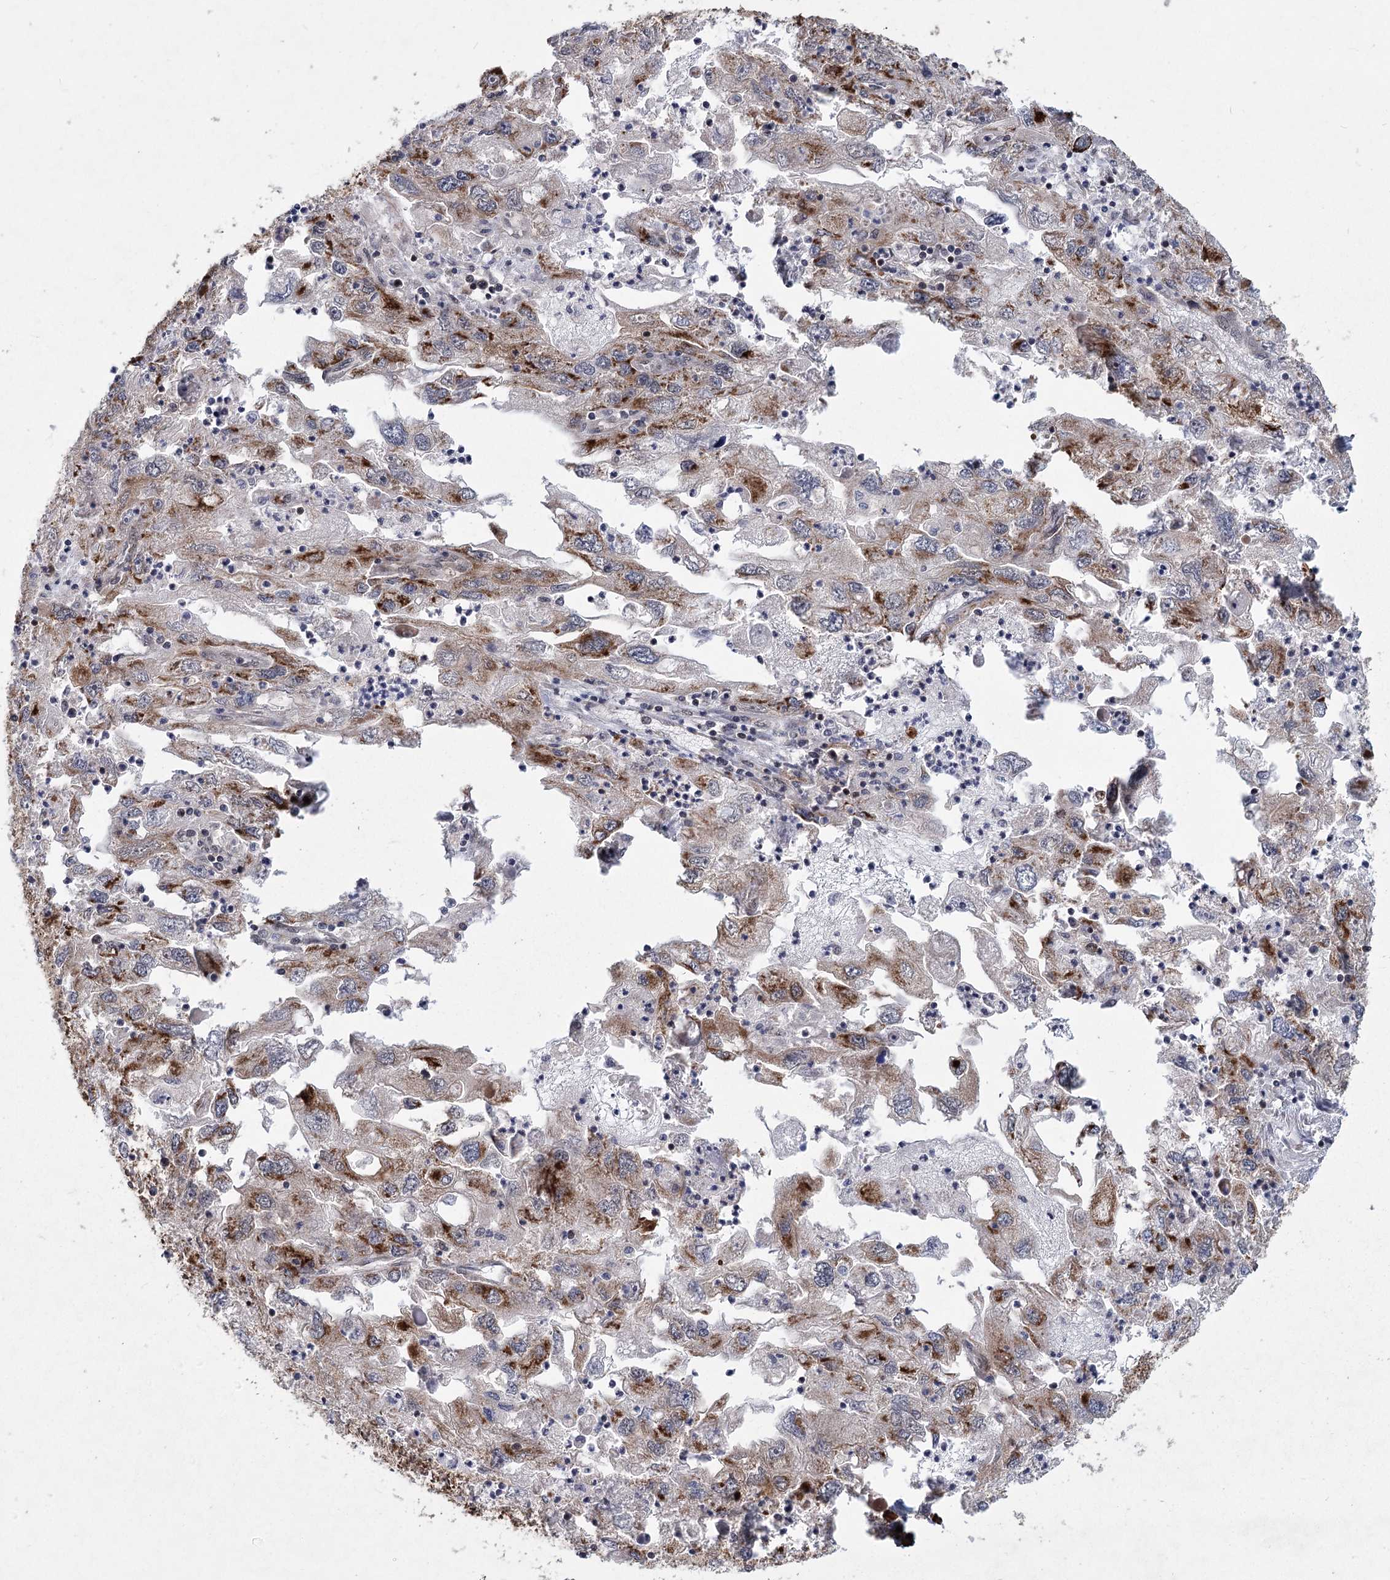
{"staining": {"intensity": "strong", "quantity": "25%-75%", "location": "cytoplasmic/membranous"}, "tissue": "endometrial cancer", "cell_type": "Tumor cells", "image_type": "cancer", "snomed": [{"axis": "morphology", "description": "Adenocarcinoma, NOS"}, {"axis": "topography", "description": "Endometrium"}], "caption": "There is high levels of strong cytoplasmic/membranous expression in tumor cells of adenocarcinoma (endometrial), as demonstrated by immunohistochemical staining (brown color).", "gene": "ZCCHC24", "patient": {"sex": "female", "age": 49}}